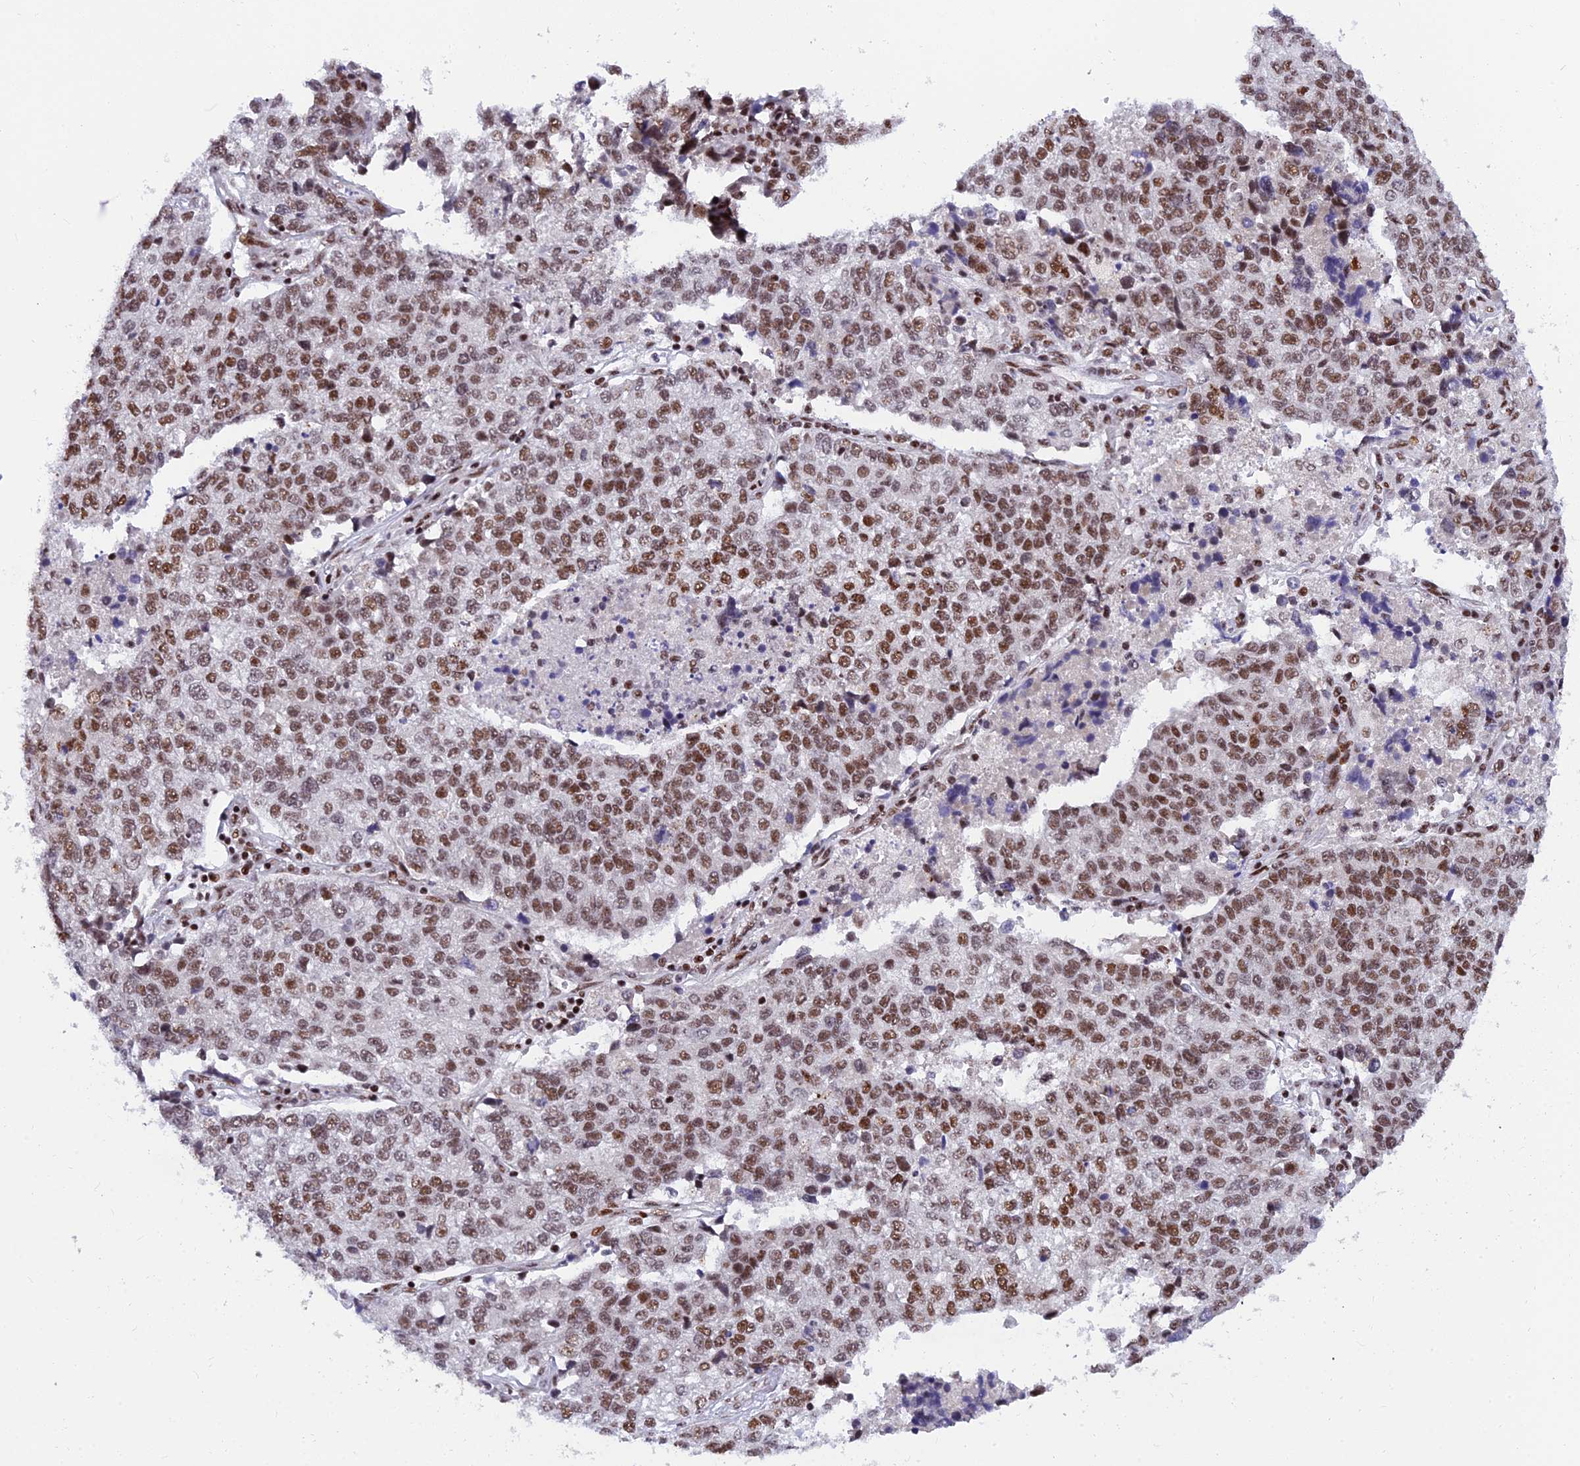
{"staining": {"intensity": "moderate", "quantity": ">75%", "location": "nuclear"}, "tissue": "lung cancer", "cell_type": "Tumor cells", "image_type": "cancer", "snomed": [{"axis": "morphology", "description": "Adenocarcinoma, NOS"}, {"axis": "topography", "description": "Lung"}], "caption": "Tumor cells reveal medium levels of moderate nuclear positivity in about >75% of cells in human lung cancer (adenocarcinoma). (DAB IHC, brown staining for protein, blue staining for nuclei).", "gene": "USP22", "patient": {"sex": "male", "age": 49}}